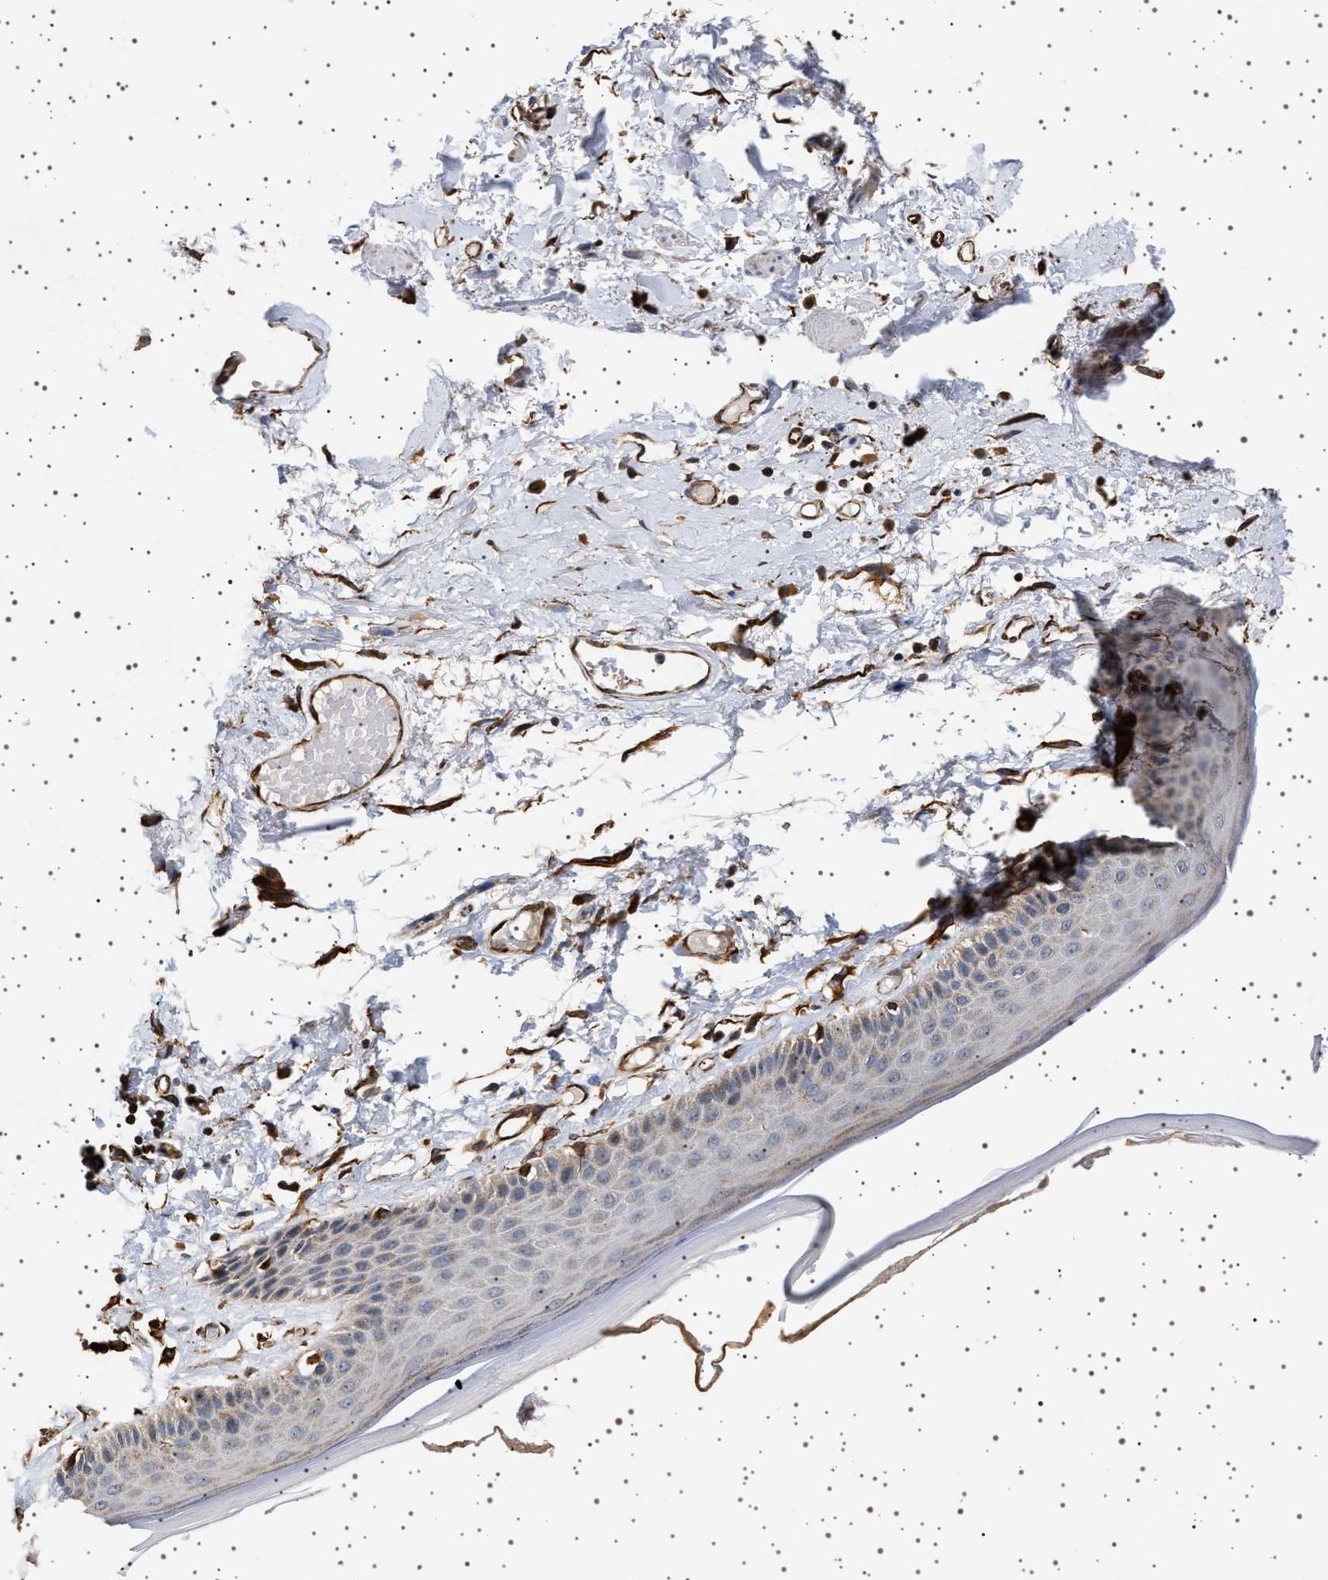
{"staining": {"intensity": "weak", "quantity": "<25%", "location": "cytoplasmic/membranous"}, "tissue": "skin", "cell_type": "Epidermal cells", "image_type": "normal", "snomed": [{"axis": "morphology", "description": "Normal tissue, NOS"}, {"axis": "topography", "description": "Vulva"}], "caption": "Histopathology image shows no protein staining in epidermal cells of unremarkable skin. Brightfield microscopy of IHC stained with DAB (3,3'-diaminobenzidine) (brown) and hematoxylin (blue), captured at high magnification.", "gene": "TRUB2", "patient": {"sex": "female", "age": 73}}